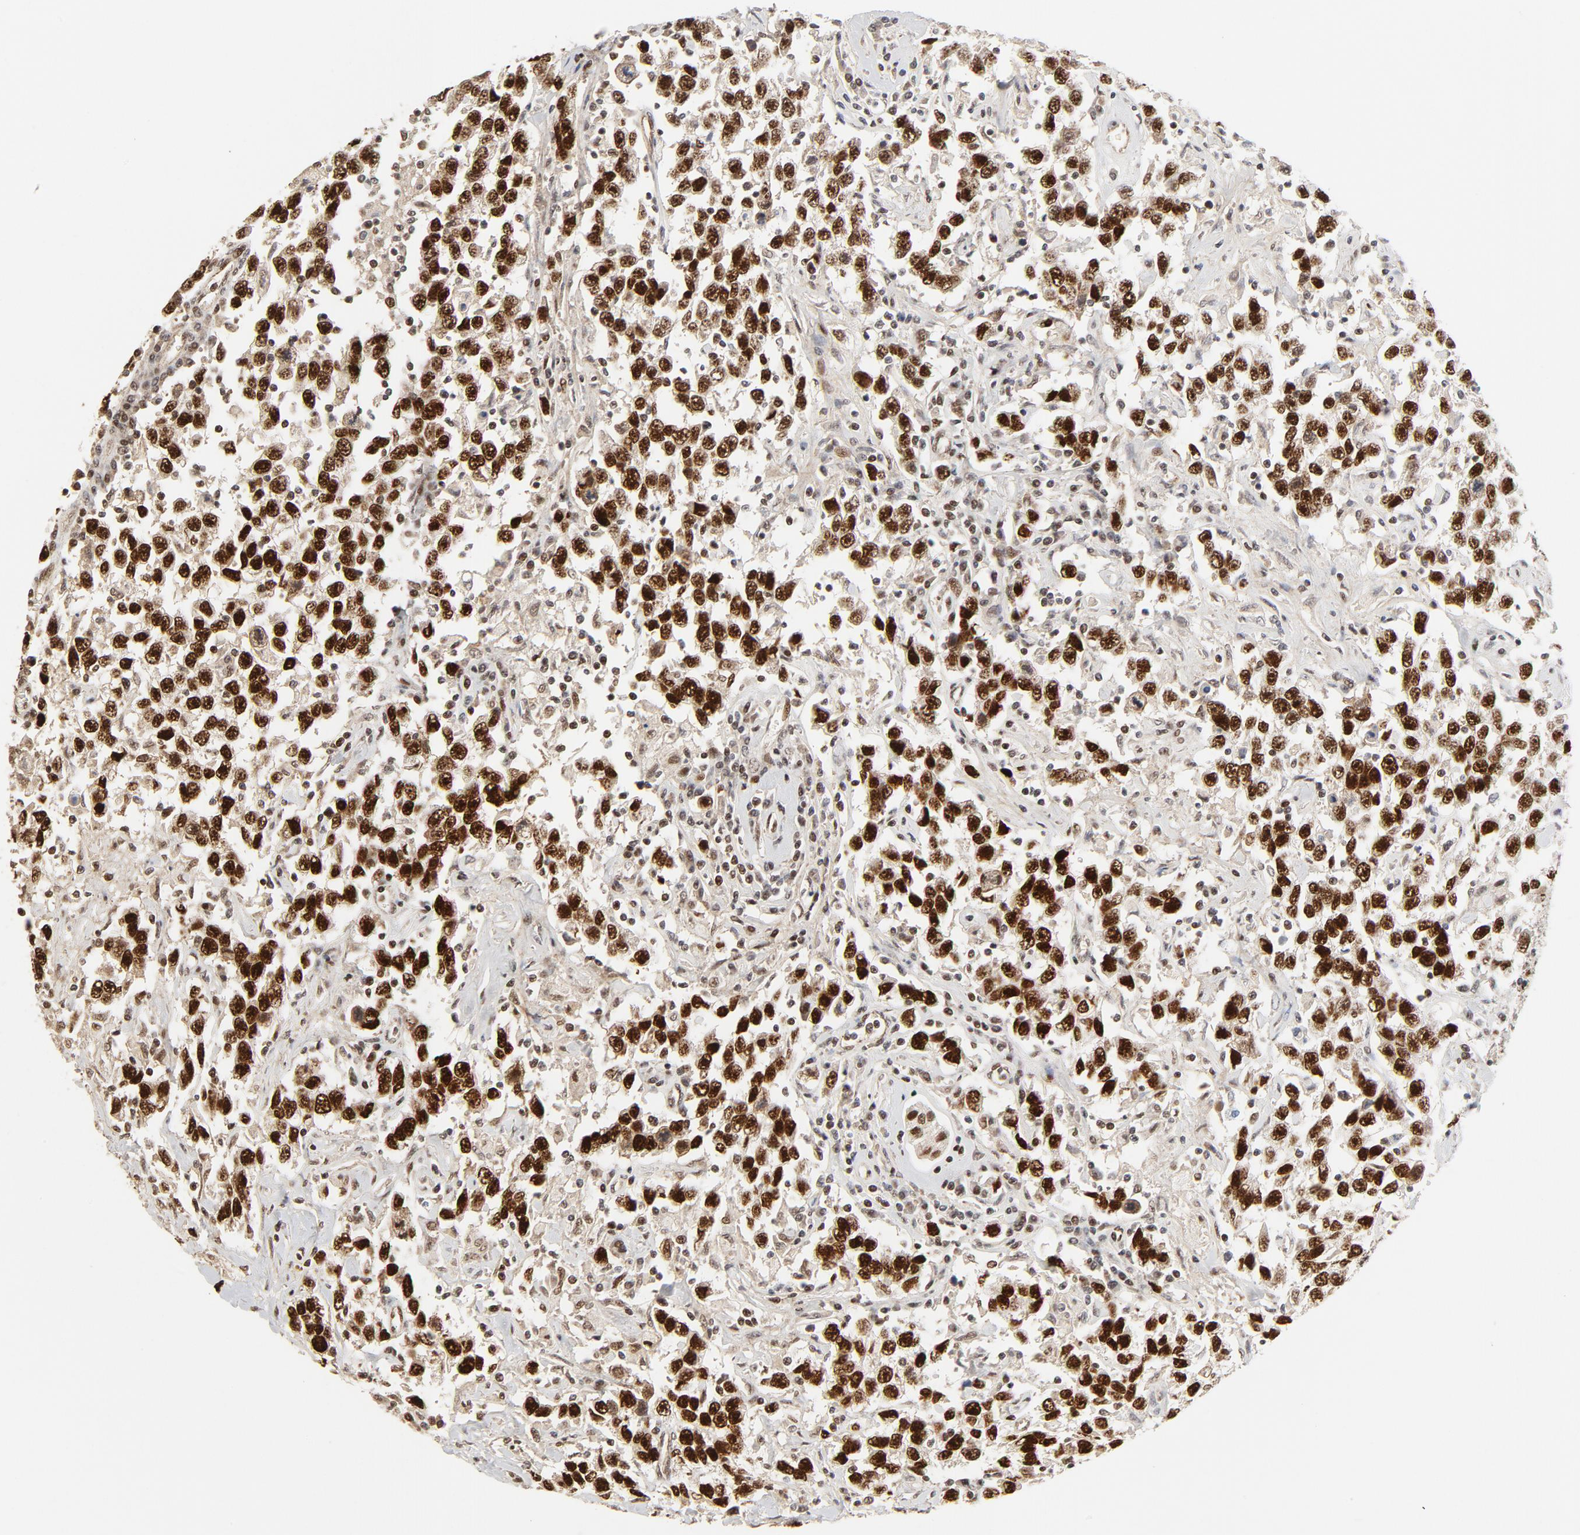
{"staining": {"intensity": "strong", "quantity": ">75%", "location": "nuclear"}, "tissue": "testis cancer", "cell_type": "Tumor cells", "image_type": "cancer", "snomed": [{"axis": "morphology", "description": "Seminoma, NOS"}, {"axis": "topography", "description": "Testis"}], "caption": "Seminoma (testis) was stained to show a protein in brown. There is high levels of strong nuclear staining in about >75% of tumor cells. (DAB (3,3'-diaminobenzidine) IHC with brightfield microscopy, high magnification).", "gene": "GTF2I", "patient": {"sex": "male", "age": 41}}